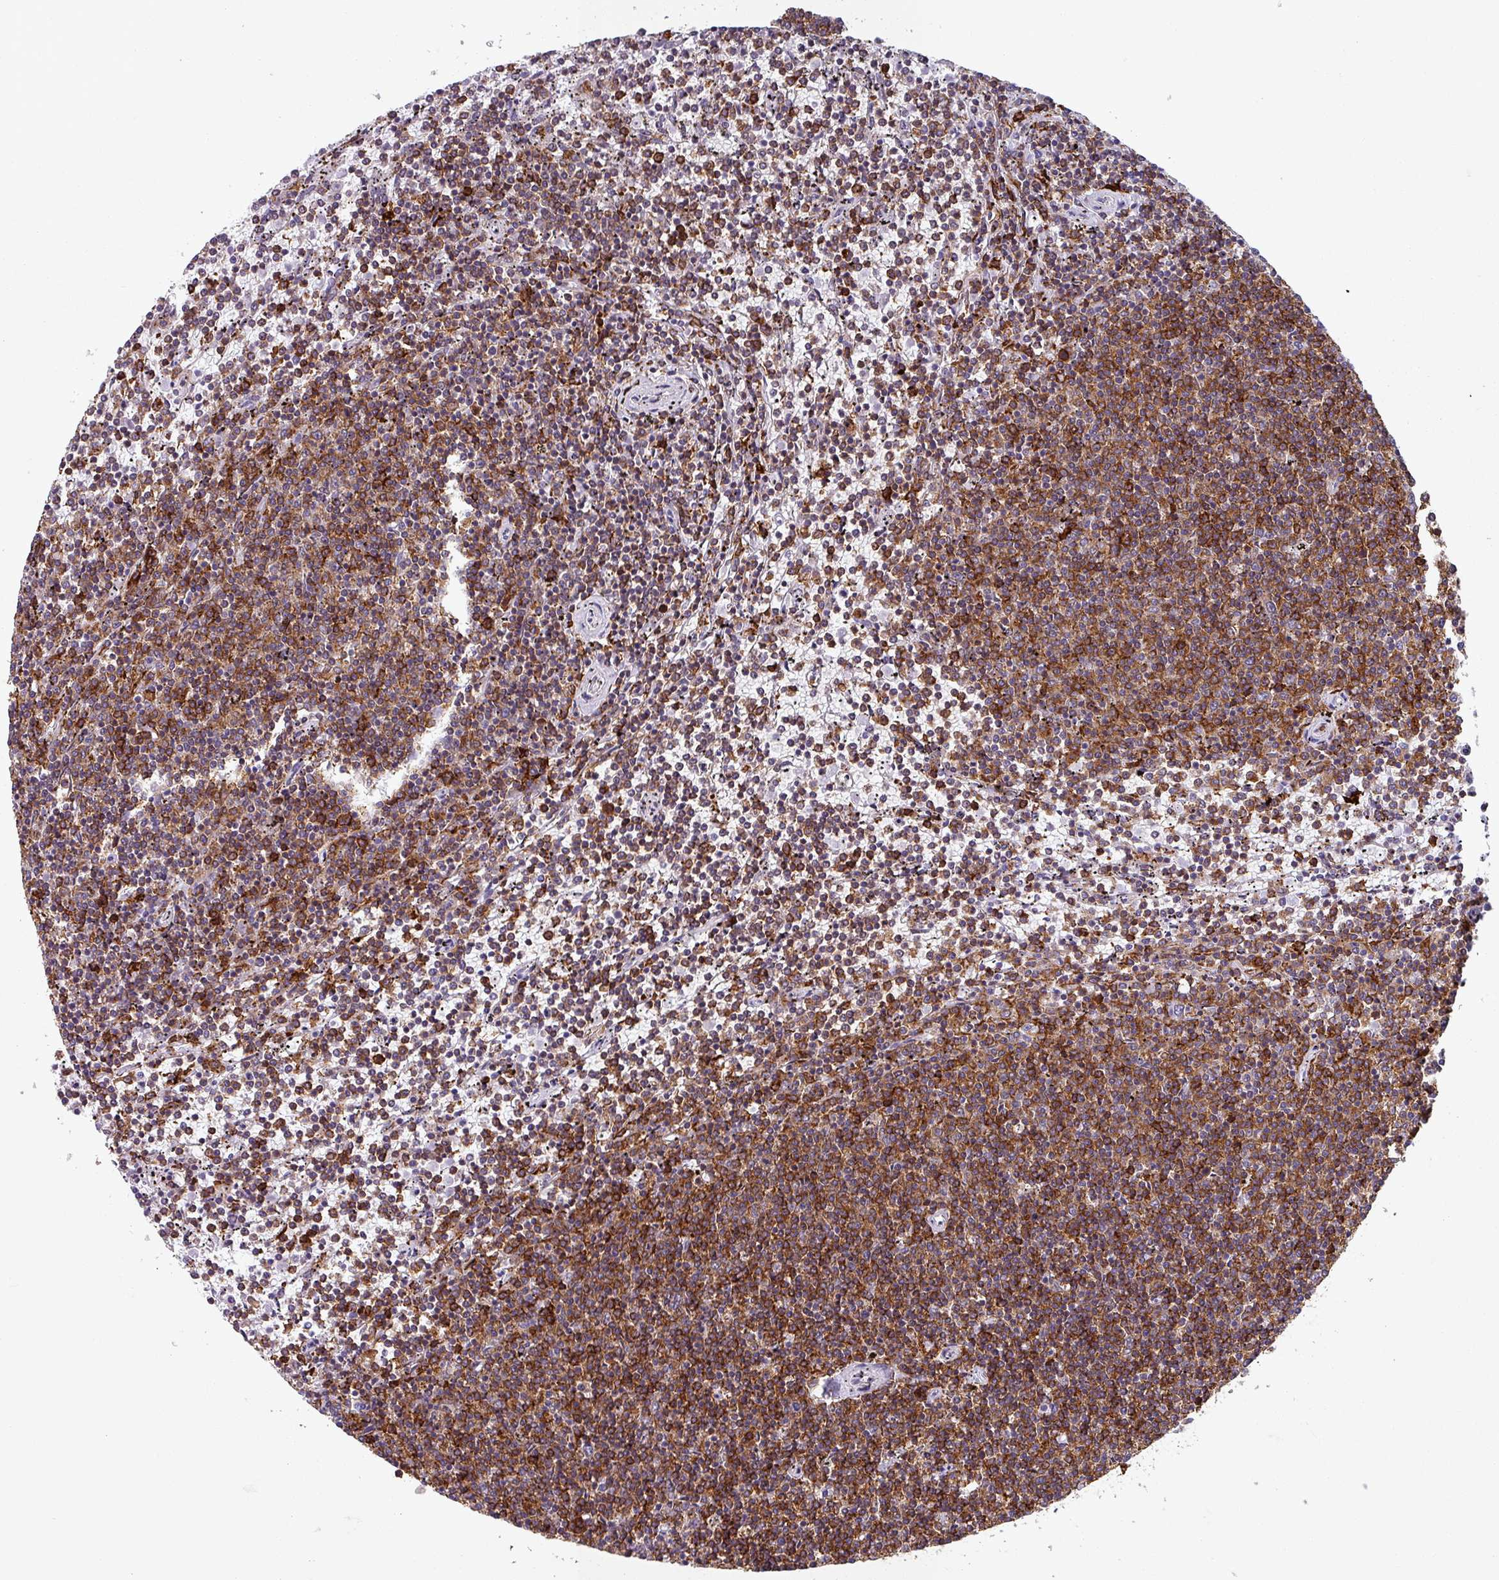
{"staining": {"intensity": "strong", "quantity": "25%-75%", "location": "cytoplasmic/membranous"}, "tissue": "lymphoma", "cell_type": "Tumor cells", "image_type": "cancer", "snomed": [{"axis": "morphology", "description": "Malignant lymphoma, non-Hodgkin's type, Low grade"}, {"axis": "topography", "description": "Spleen"}], "caption": "The image reveals staining of lymphoma, revealing strong cytoplasmic/membranous protein positivity (brown color) within tumor cells.", "gene": "NEDD9", "patient": {"sex": "female", "age": 50}}